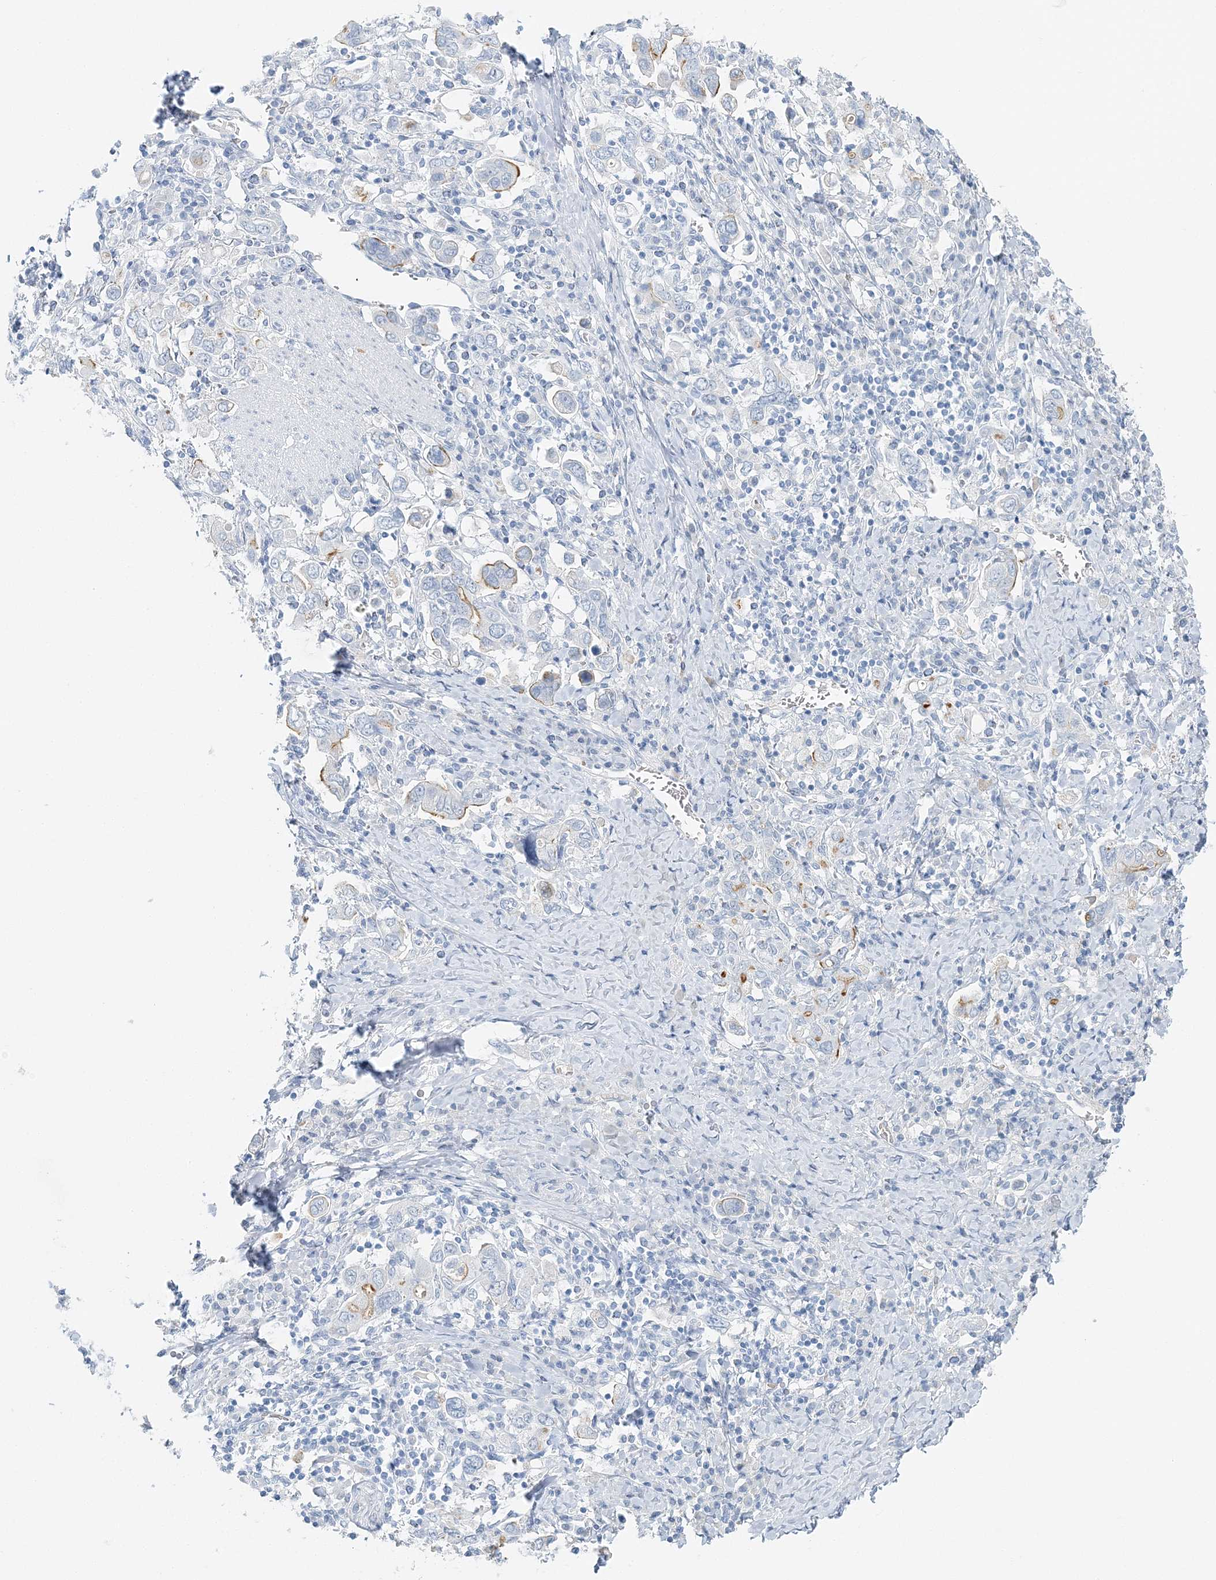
{"staining": {"intensity": "moderate", "quantity": "<25%", "location": "cytoplasmic/membranous"}, "tissue": "stomach cancer", "cell_type": "Tumor cells", "image_type": "cancer", "snomed": [{"axis": "morphology", "description": "Adenocarcinoma, NOS"}, {"axis": "topography", "description": "Stomach, upper"}], "caption": "A brown stain highlights moderate cytoplasmic/membranous staining of a protein in human stomach adenocarcinoma tumor cells.", "gene": "VILL", "patient": {"sex": "male", "age": 62}}